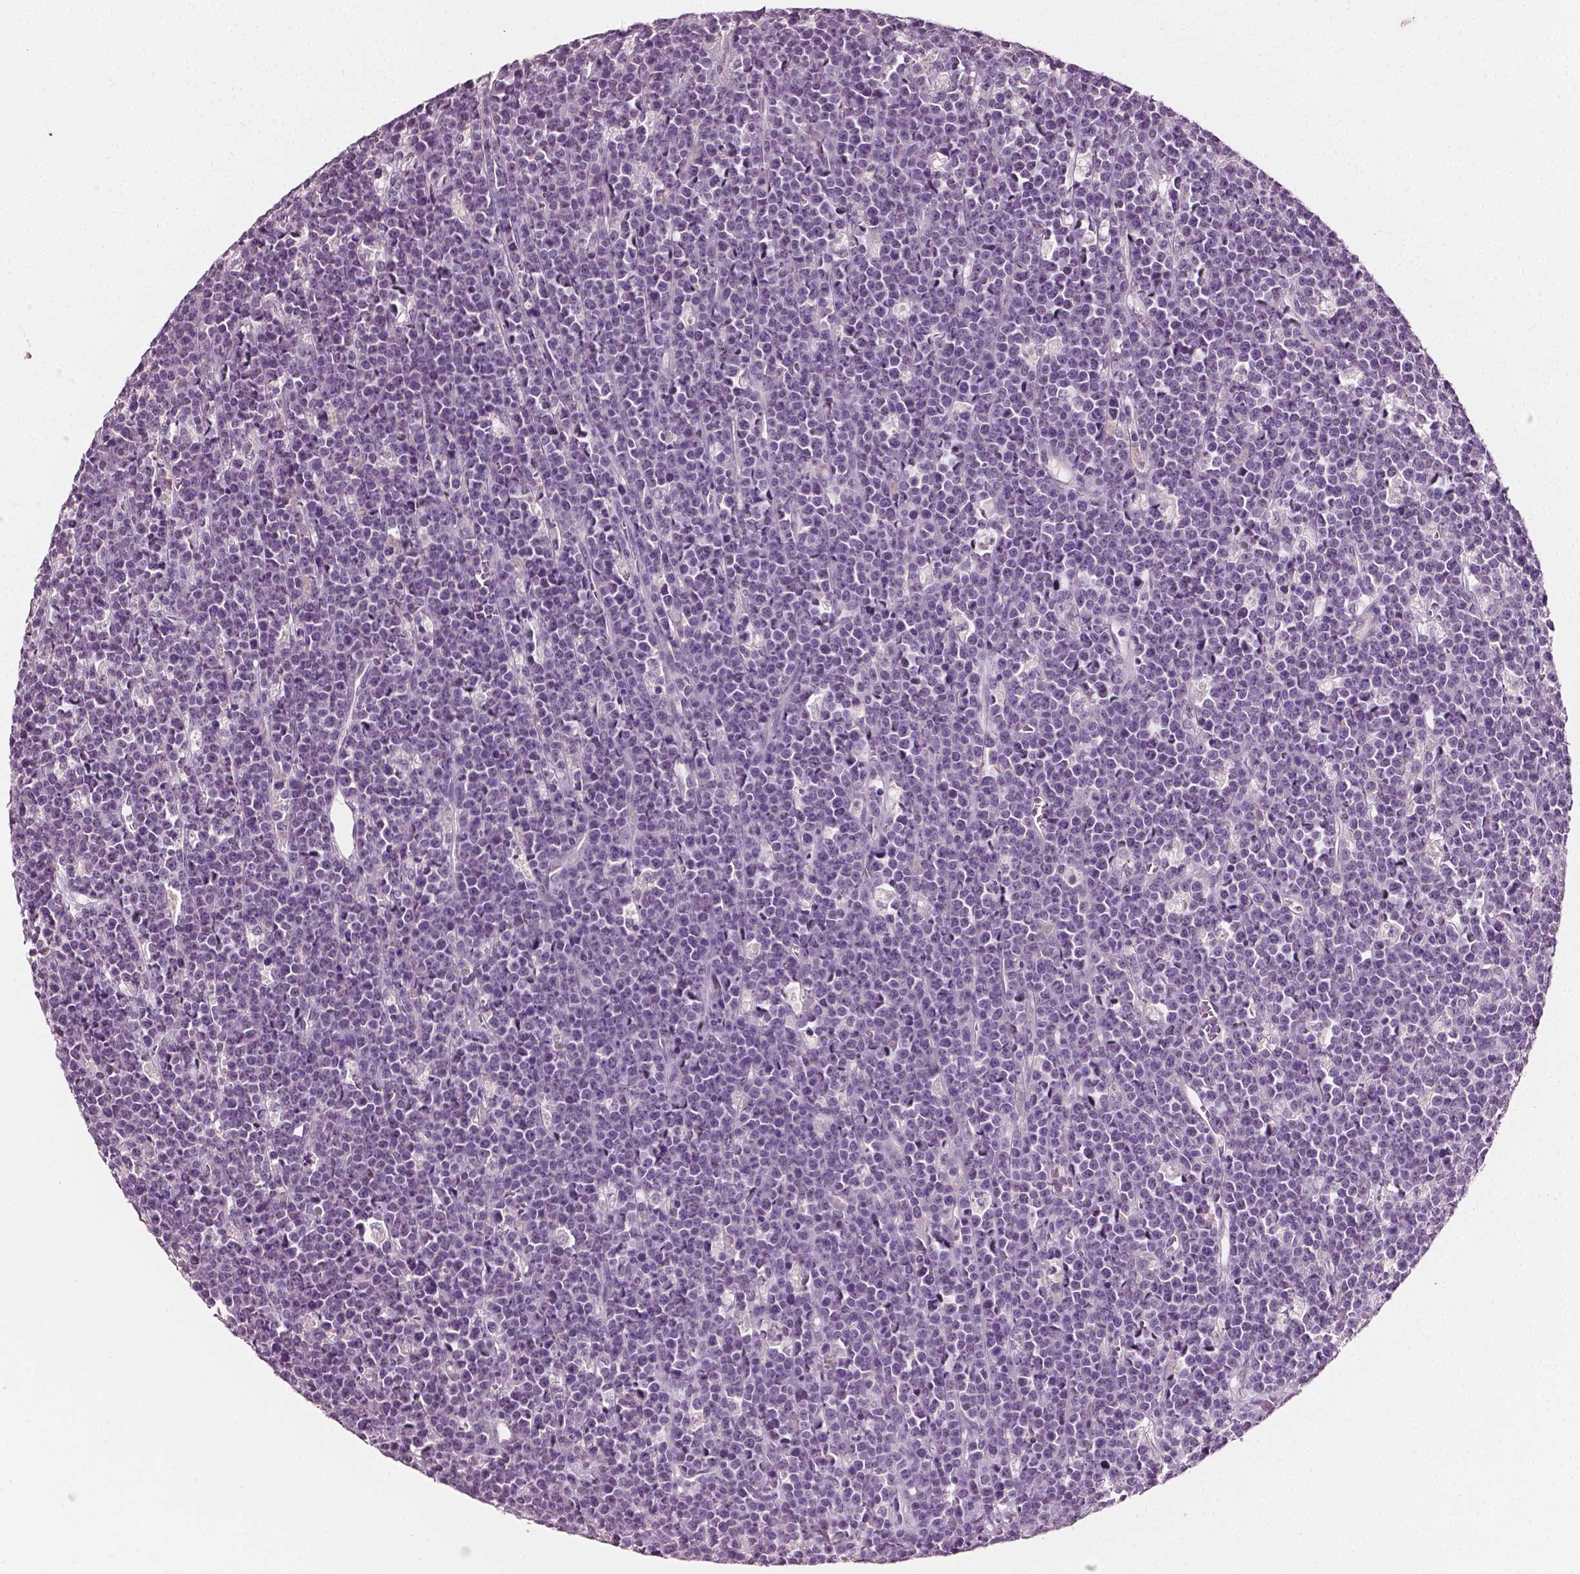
{"staining": {"intensity": "negative", "quantity": "none", "location": "none"}, "tissue": "lymphoma", "cell_type": "Tumor cells", "image_type": "cancer", "snomed": [{"axis": "morphology", "description": "Malignant lymphoma, non-Hodgkin's type, High grade"}, {"axis": "topography", "description": "Ovary"}], "caption": "Image shows no protein positivity in tumor cells of malignant lymphoma, non-Hodgkin's type (high-grade) tissue.", "gene": "PLA2R1", "patient": {"sex": "female", "age": 56}}